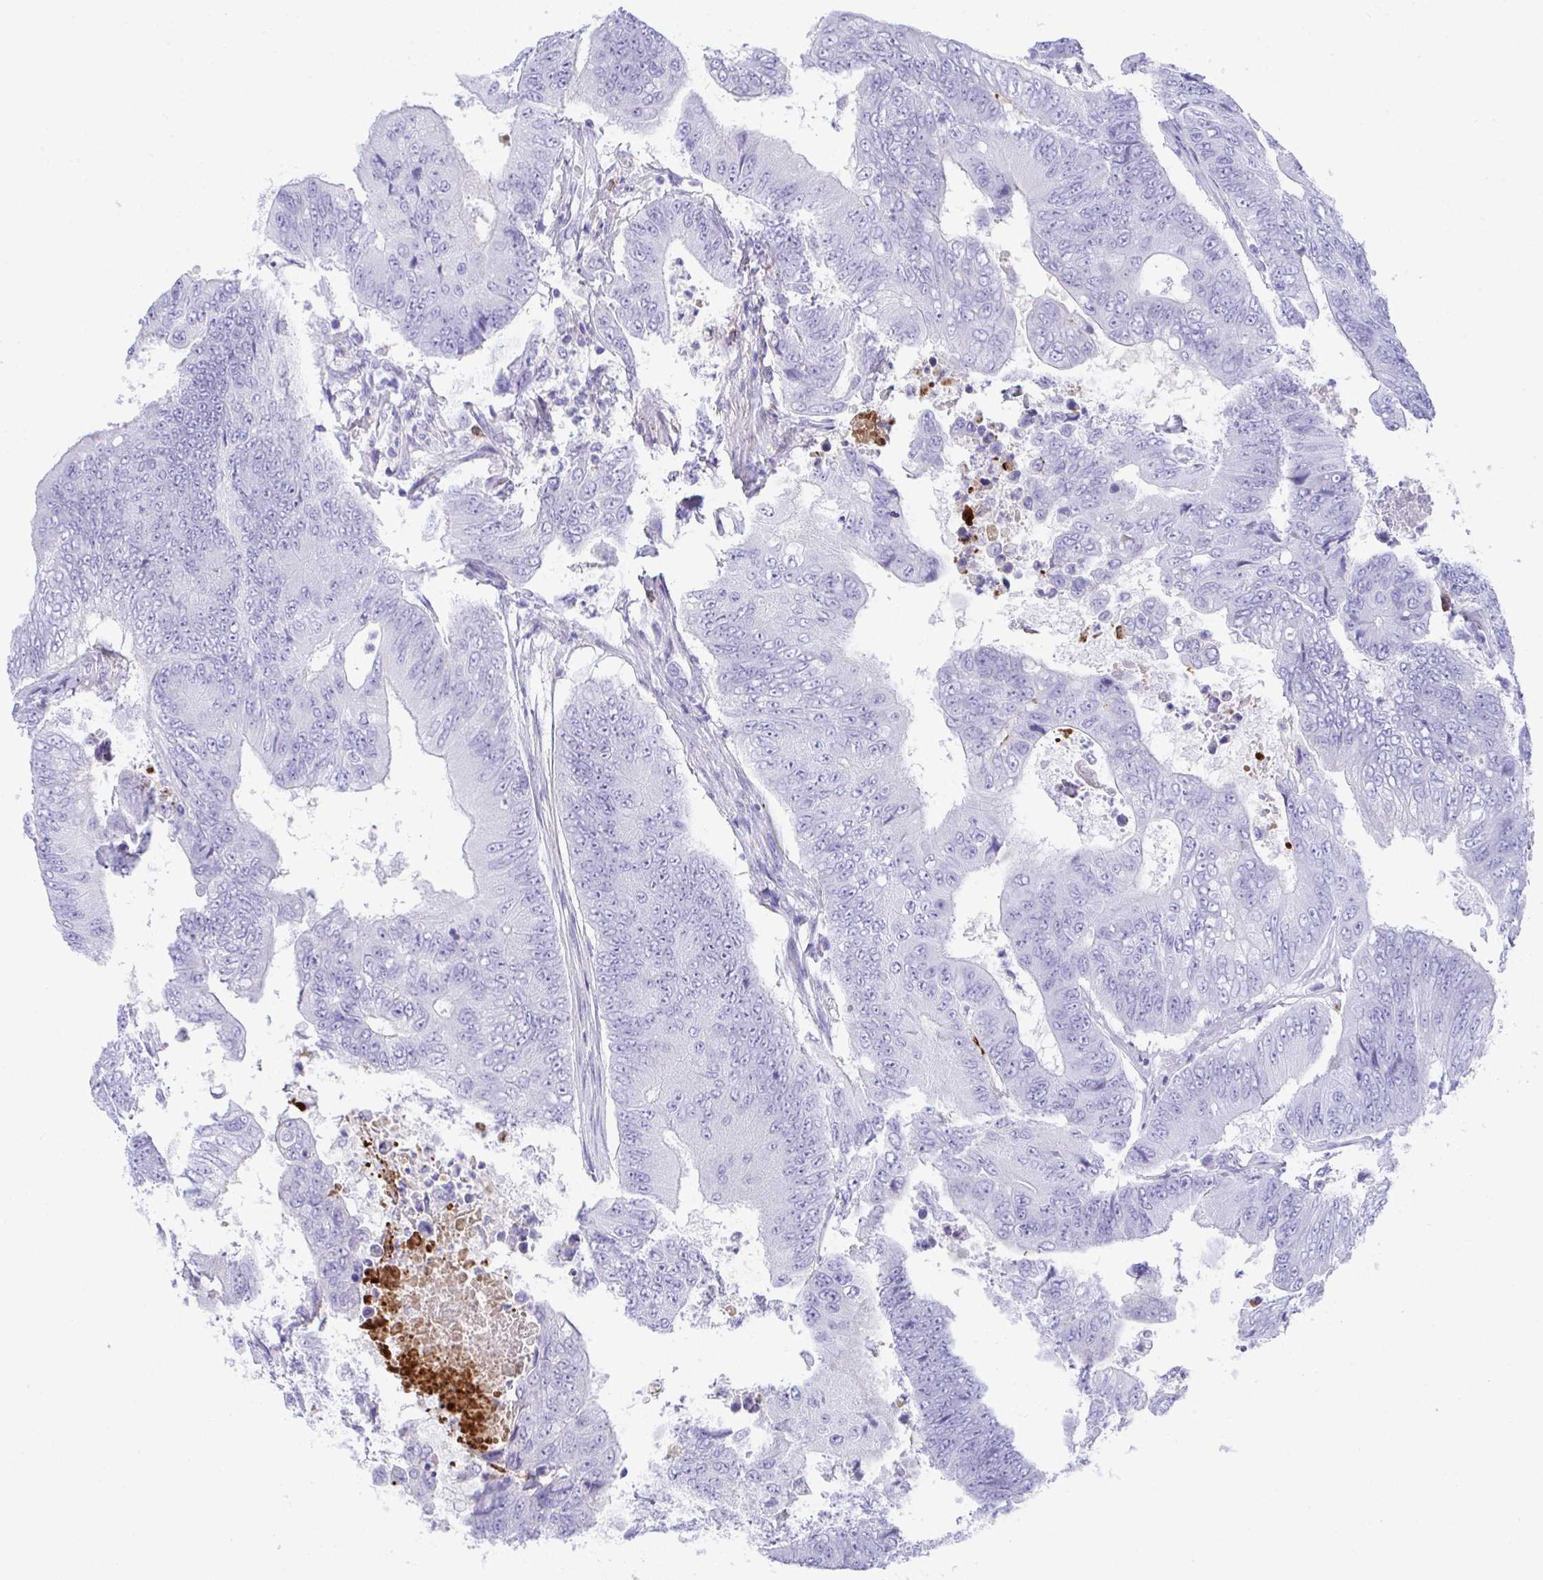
{"staining": {"intensity": "negative", "quantity": "none", "location": "none"}, "tissue": "colorectal cancer", "cell_type": "Tumor cells", "image_type": "cancer", "snomed": [{"axis": "morphology", "description": "Adenocarcinoma, NOS"}, {"axis": "topography", "description": "Colon"}], "caption": "There is no significant staining in tumor cells of colorectal cancer (adenocarcinoma). Brightfield microscopy of IHC stained with DAB (brown) and hematoxylin (blue), captured at high magnification.", "gene": "KMT2E", "patient": {"sex": "female", "age": 48}}